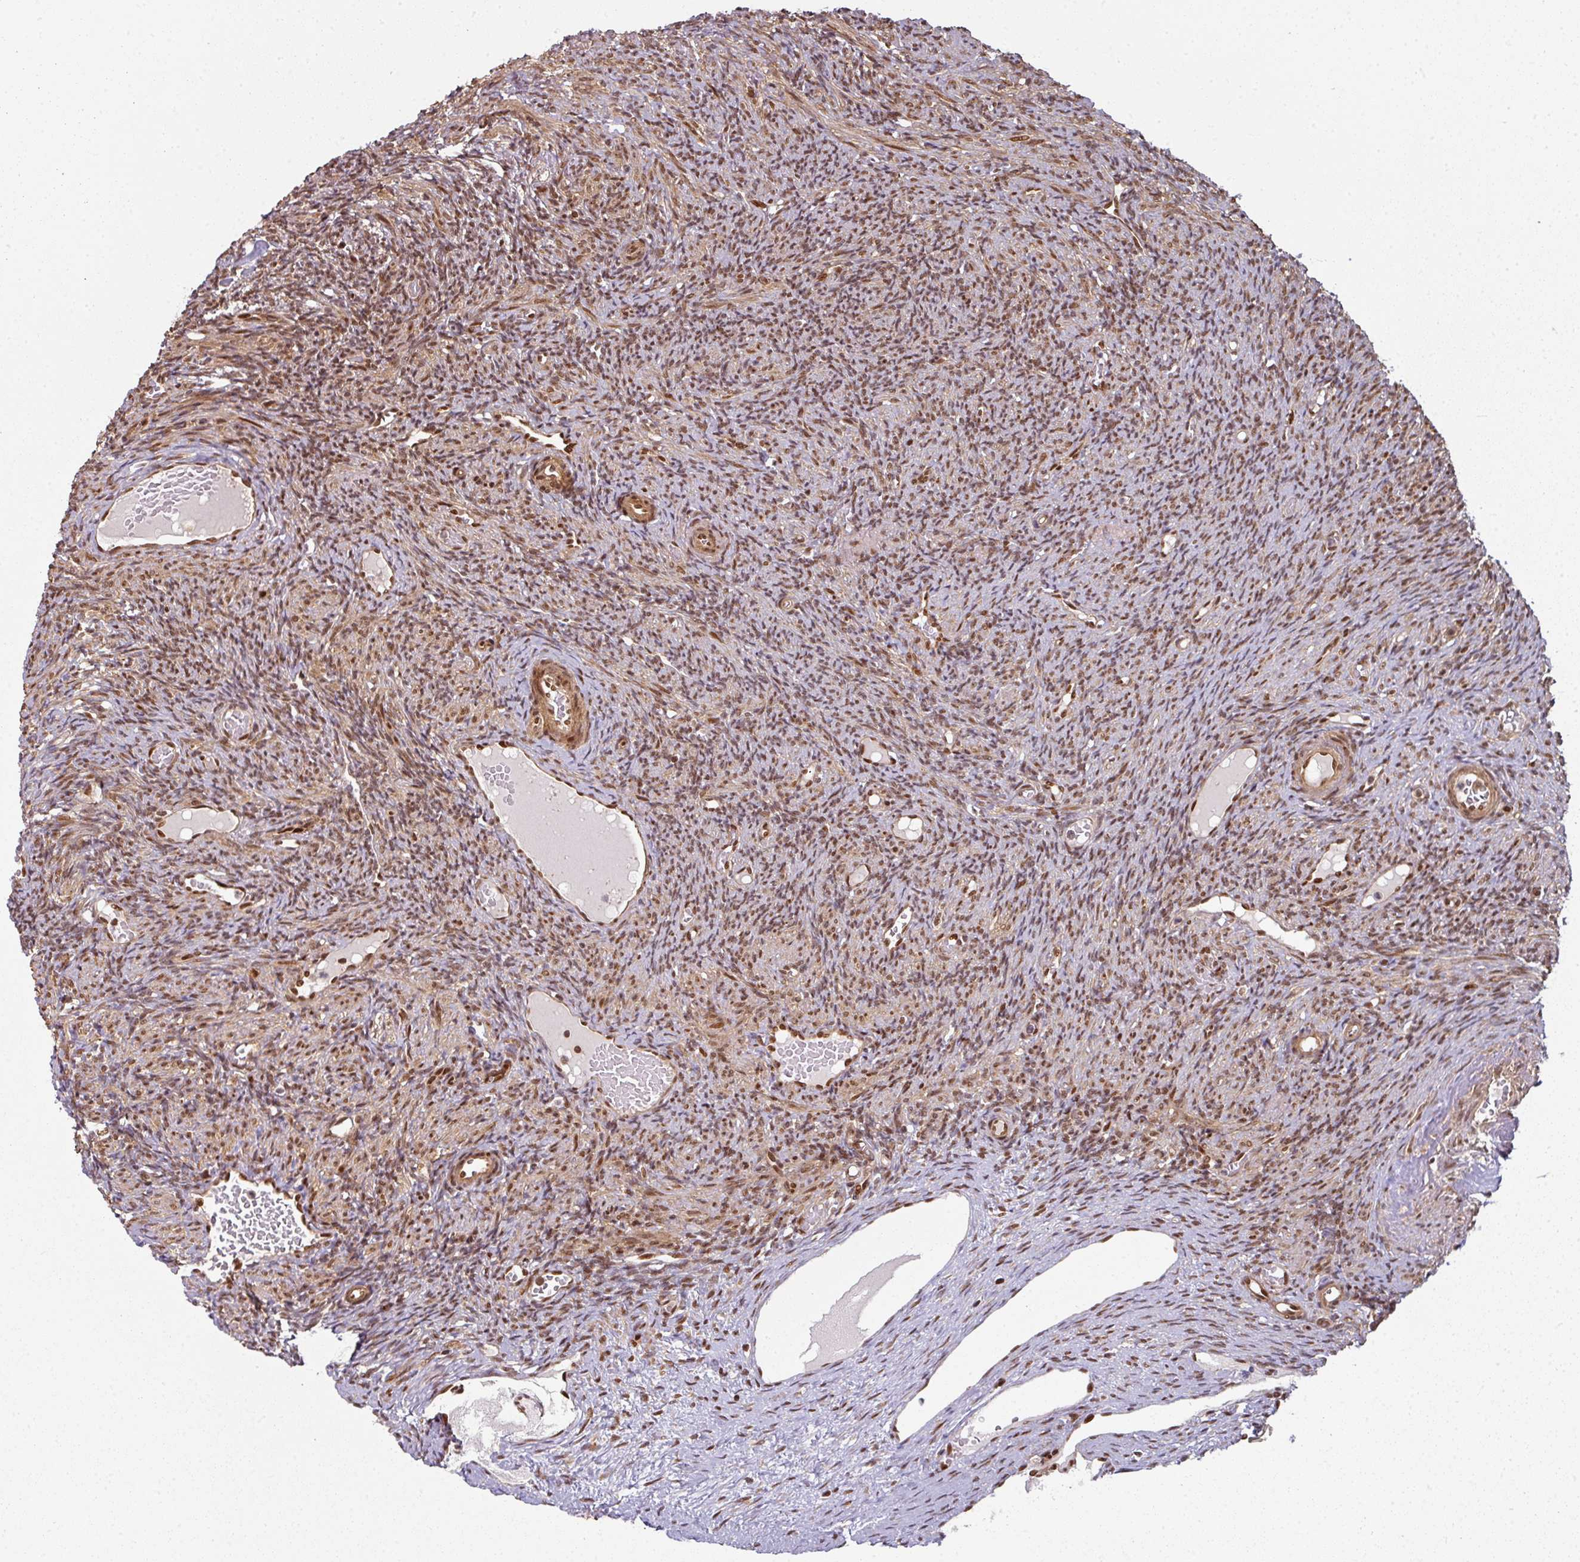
{"staining": {"intensity": "moderate", "quantity": ">75%", "location": "nuclear"}, "tissue": "ovary", "cell_type": "Follicle cells", "image_type": "normal", "snomed": [{"axis": "morphology", "description": "Normal tissue, NOS"}, {"axis": "topography", "description": "Ovary"}], "caption": "Immunohistochemical staining of benign ovary exhibits moderate nuclear protein expression in about >75% of follicle cells.", "gene": "SIK3", "patient": {"sex": "female", "age": 51}}